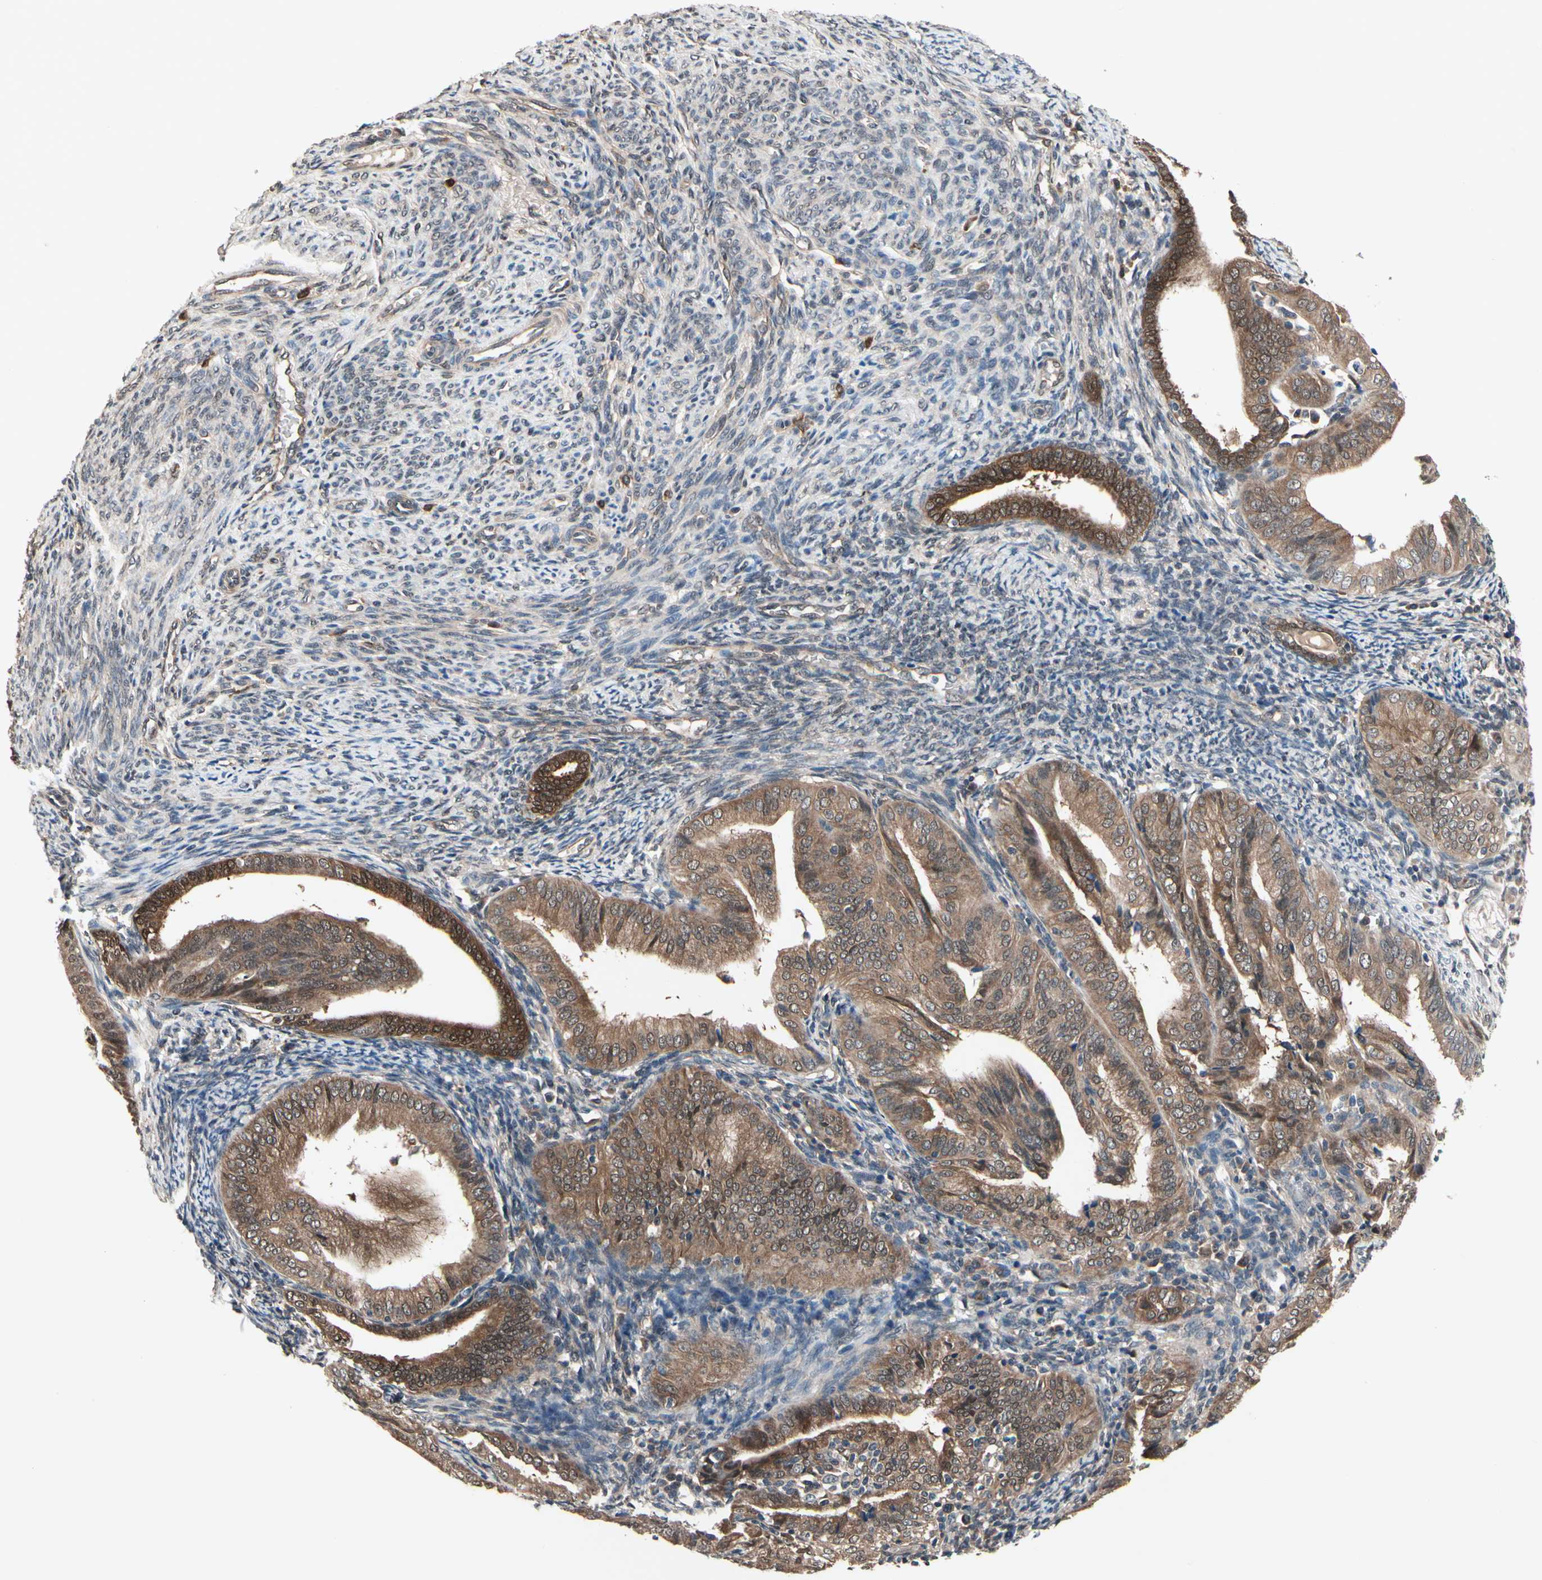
{"staining": {"intensity": "moderate", "quantity": ">75%", "location": "cytoplasmic/membranous,nuclear"}, "tissue": "endometrial cancer", "cell_type": "Tumor cells", "image_type": "cancer", "snomed": [{"axis": "morphology", "description": "Adenocarcinoma, NOS"}, {"axis": "topography", "description": "Endometrium"}], "caption": "This micrograph reveals adenocarcinoma (endometrial) stained with immunohistochemistry to label a protein in brown. The cytoplasmic/membranous and nuclear of tumor cells show moderate positivity for the protein. Nuclei are counter-stained blue.", "gene": "PRDX6", "patient": {"sex": "female", "age": 58}}